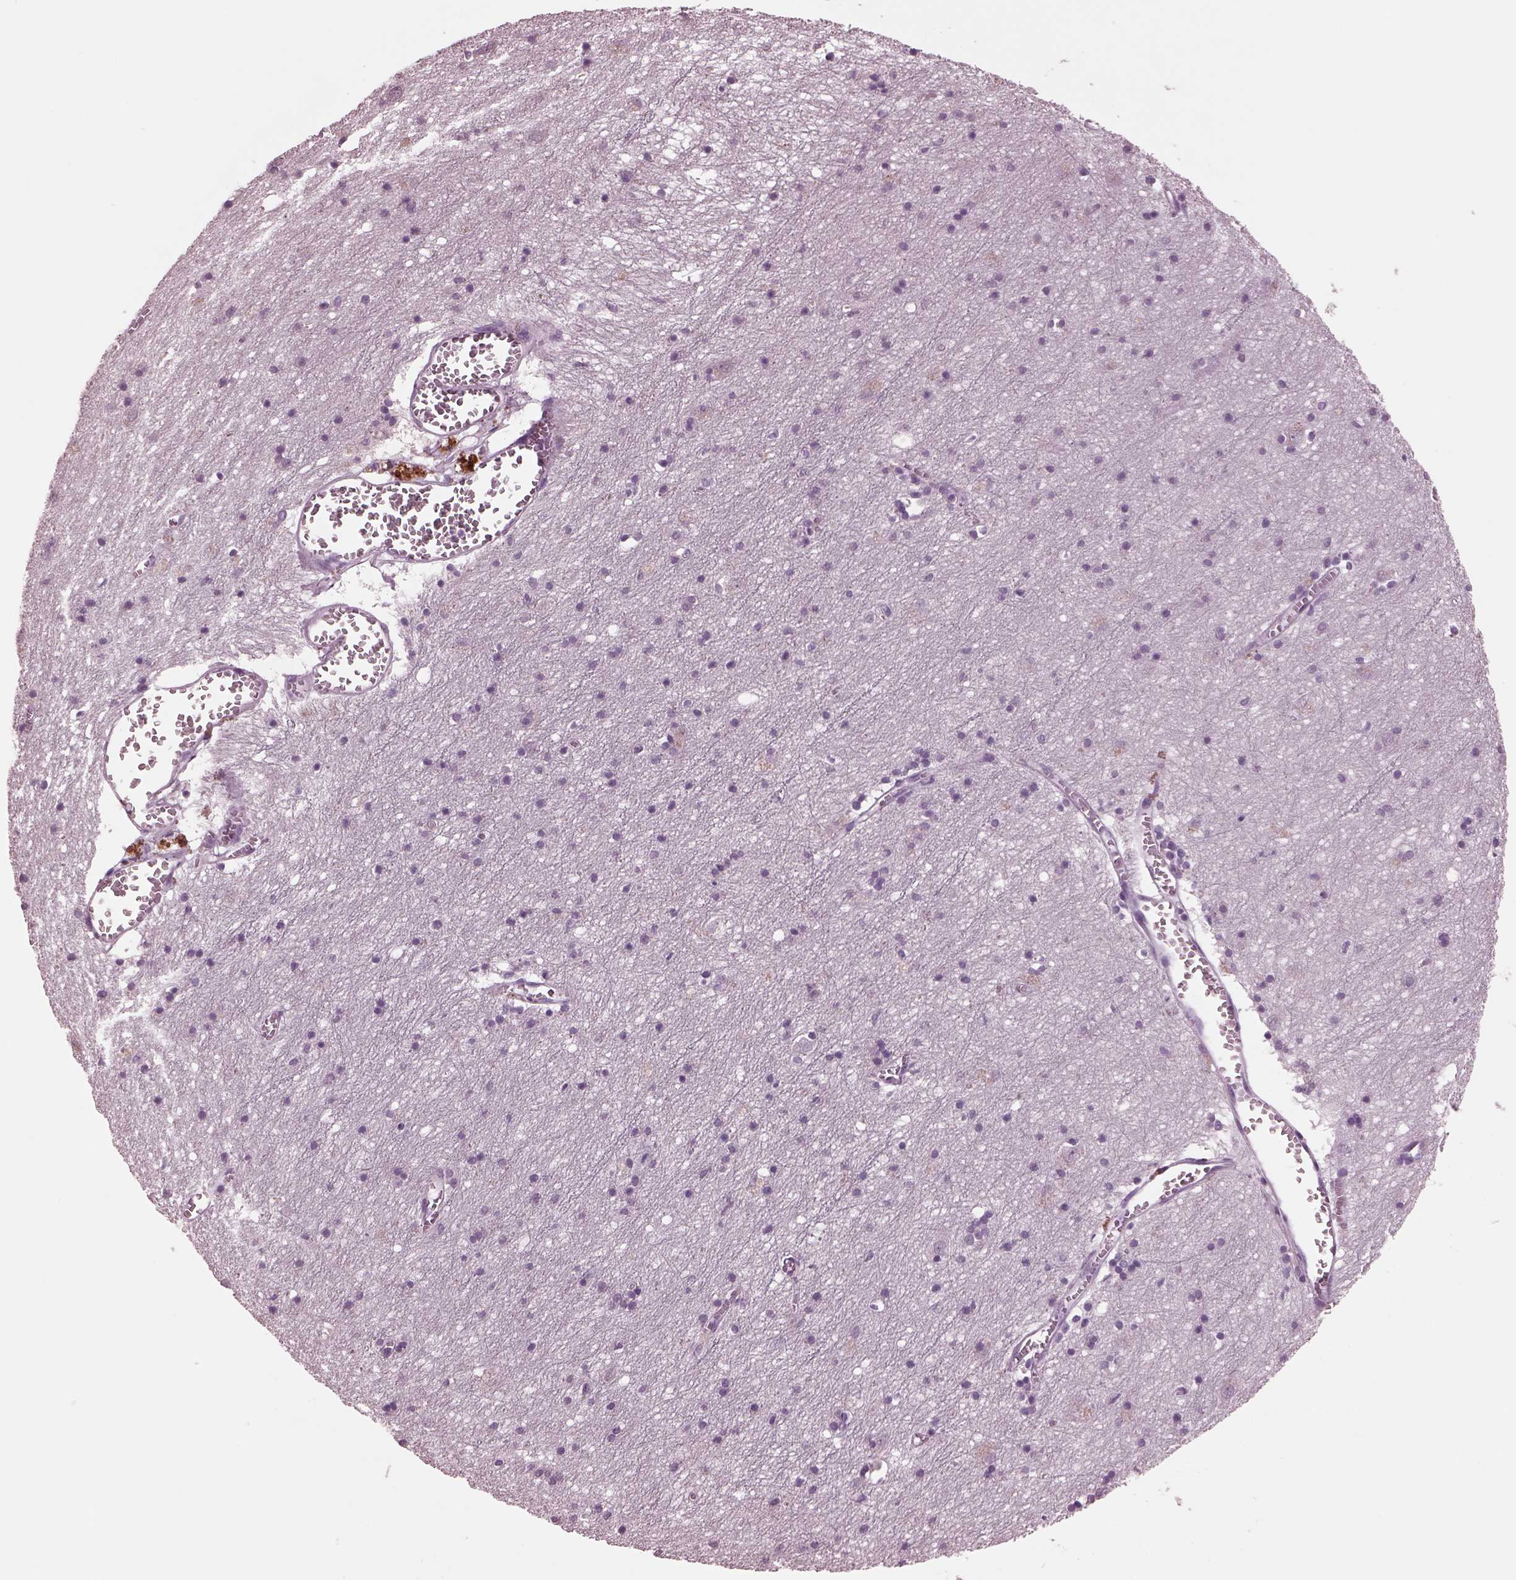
{"staining": {"intensity": "negative", "quantity": "none", "location": "none"}, "tissue": "cerebral cortex", "cell_type": "Endothelial cells", "image_type": "normal", "snomed": [{"axis": "morphology", "description": "Normal tissue, NOS"}, {"axis": "topography", "description": "Cerebral cortex"}], "caption": "High power microscopy photomicrograph of an immunohistochemistry (IHC) image of benign cerebral cortex, revealing no significant positivity in endothelial cells.", "gene": "MIB2", "patient": {"sex": "male", "age": 70}}